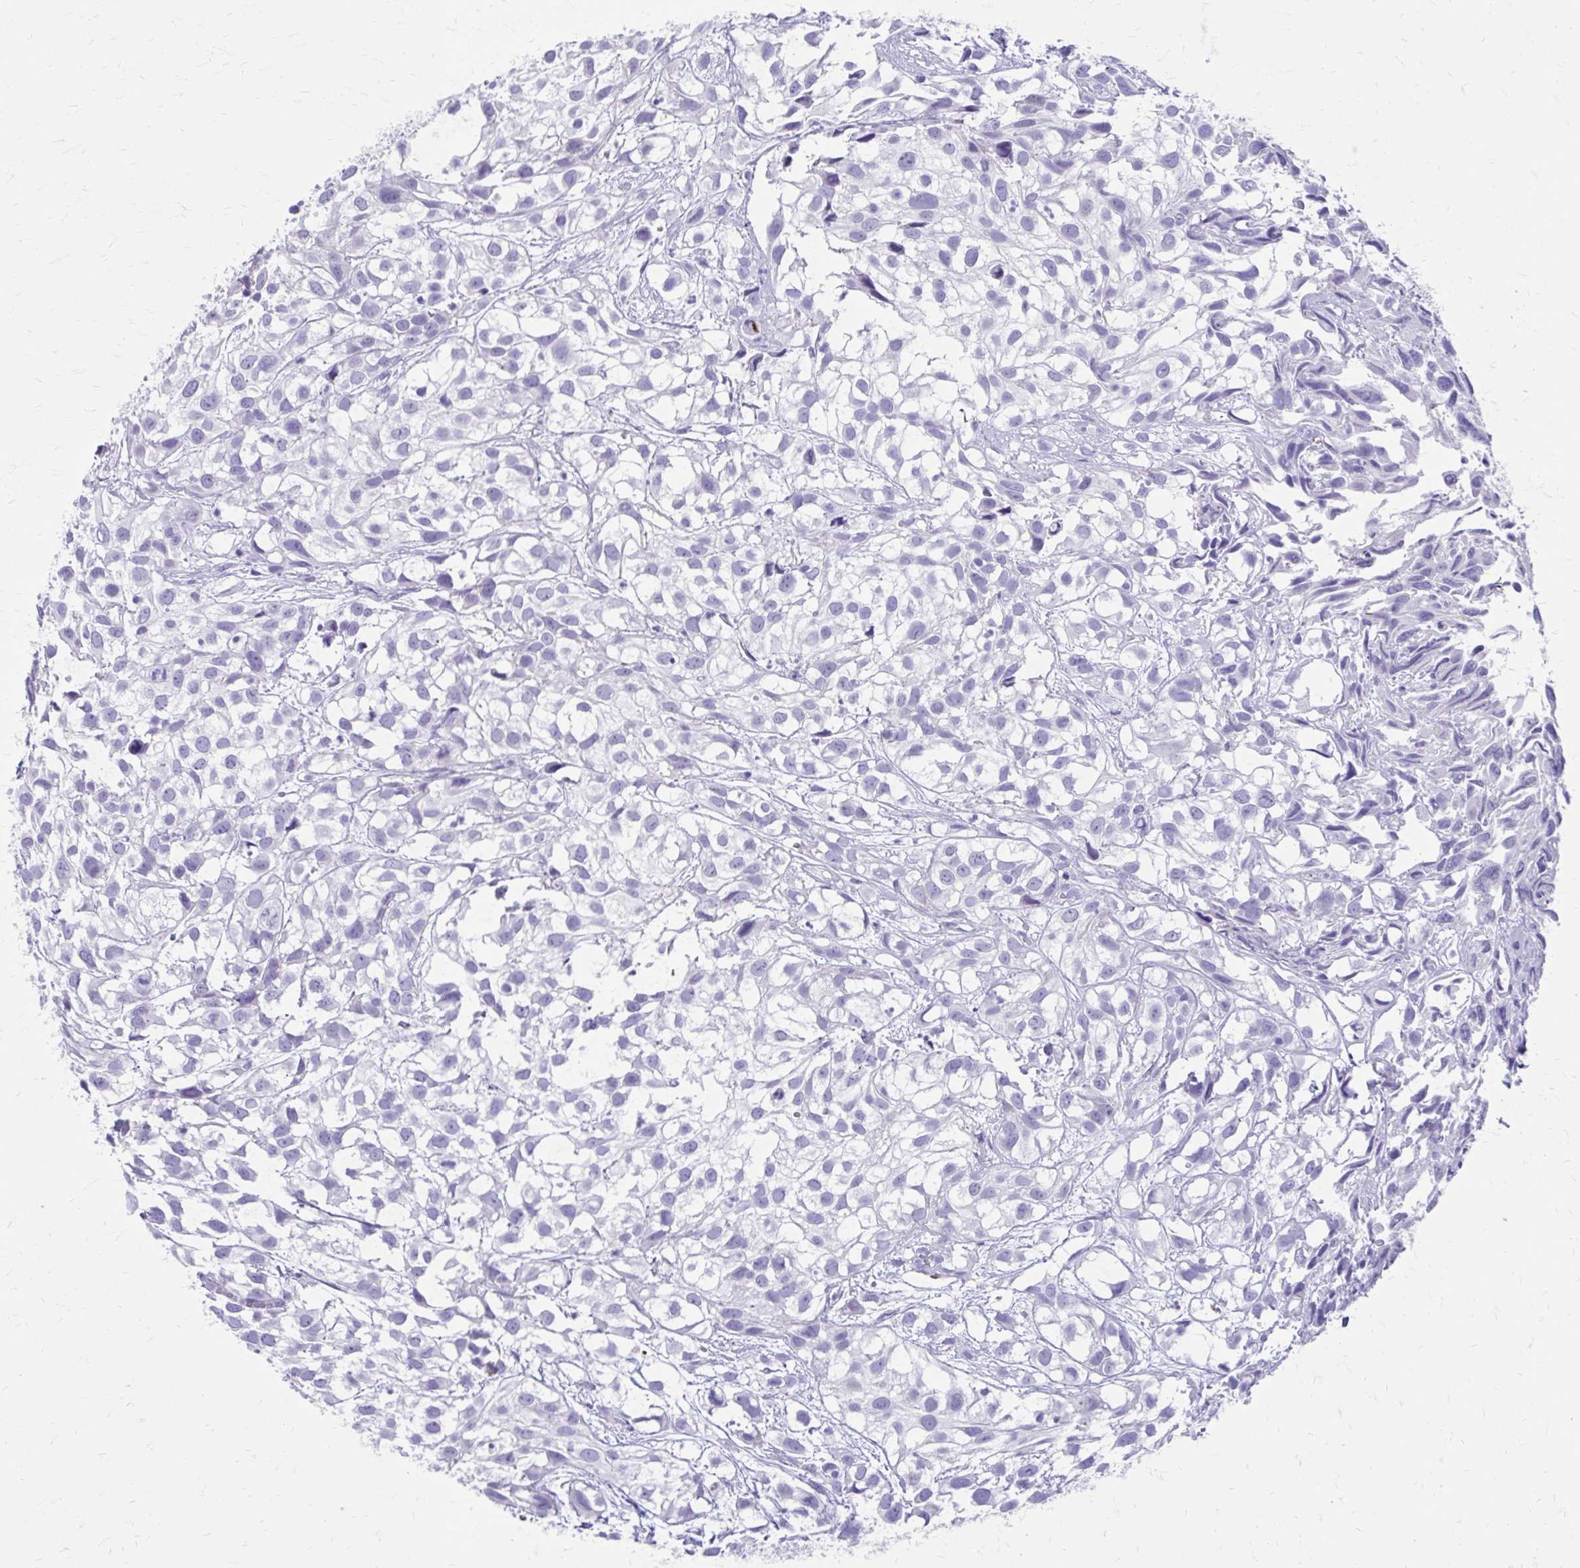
{"staining": {"intensity": "negative", "quantity": "none", "location": "none"}, "tissue": "urothelial cancer", "cell_type": "Tumor cells", "image_type": "cancer", "snomed": [{"axis": "morphology", "description": "Urothelial carcinoma, High grade"}, {"axis": "topography", "description": "Urinary bladder"}], "caption": "DAB (3,3'-diaminobenzidine) immunohistochemical staining of human urothelial carcinoma (high-grade) demonstrates no significant expression in tumor cells.", "gene": "SATL1", "patient": {"sex": "male", "age": 56}}